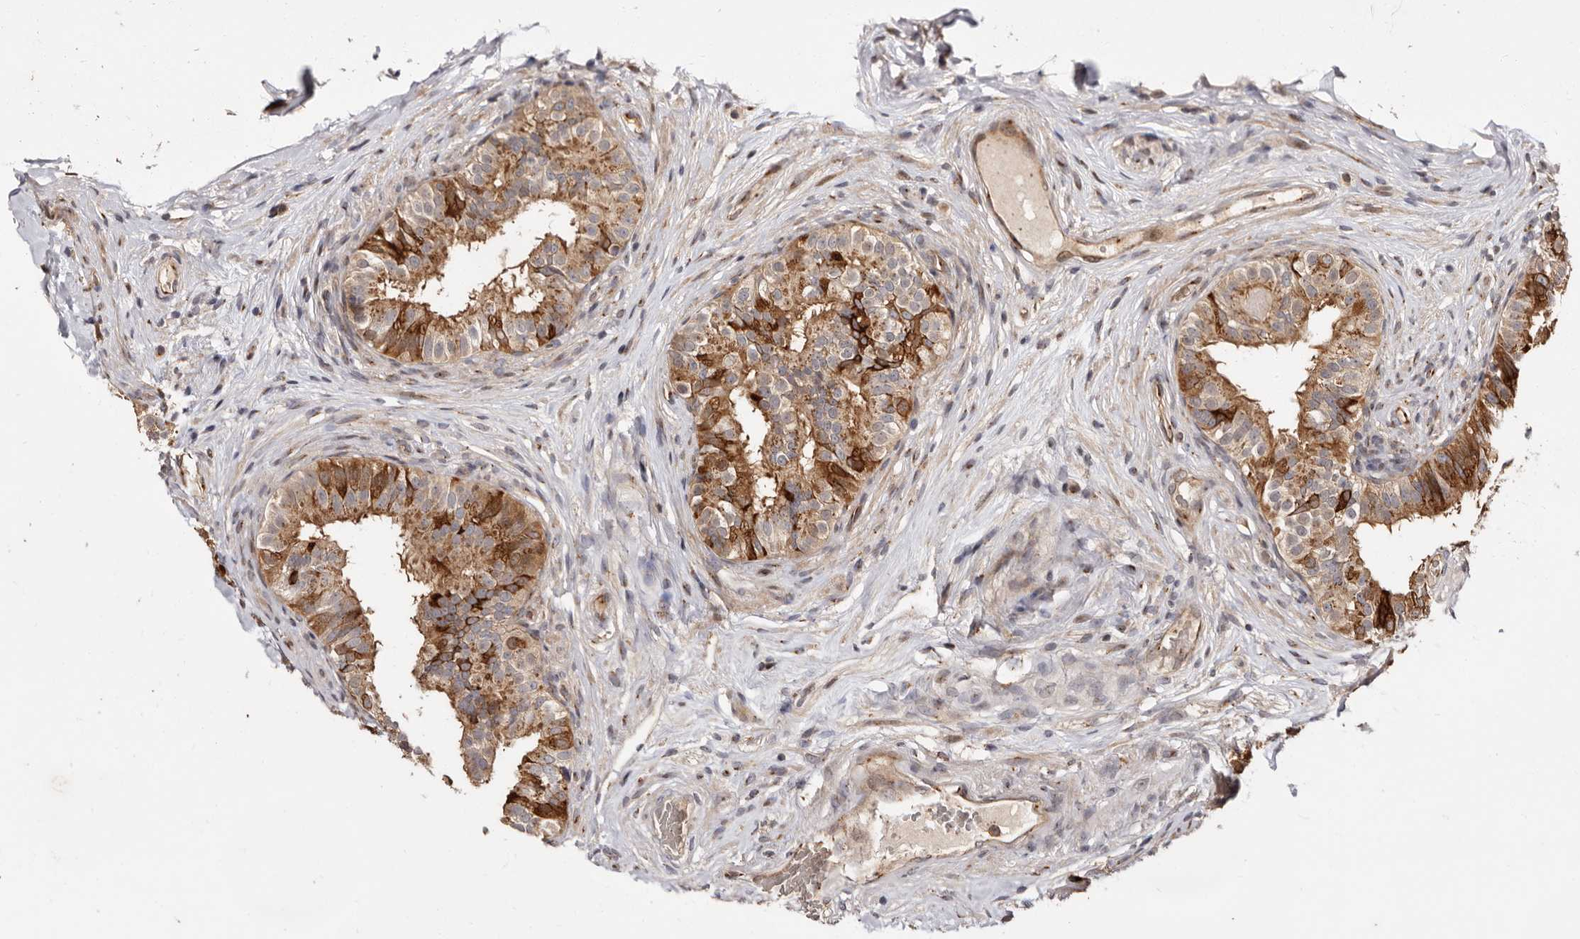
{"staining": {"intensity": "strong", "quantity": "25%-75%", "location": "cytoplasmic/membranous"}, "tissue": "epididymis", "cell_type": "Glandular cells", "image_type": "normal", "snomed": [{"axis": "morphology", "description": "Normal tissue, NOS"}, {"axis": "topography", "description": "Epididymis"}], "caption": "The micrograph exhibits immunohistochemical staining of normal epididymis. There is strong cytoplasmic/membranous expression is present in approximately 25%-75% of glandular cells.", "gene": "GPR27", "patient": {"sex": "male", "age": 49}}